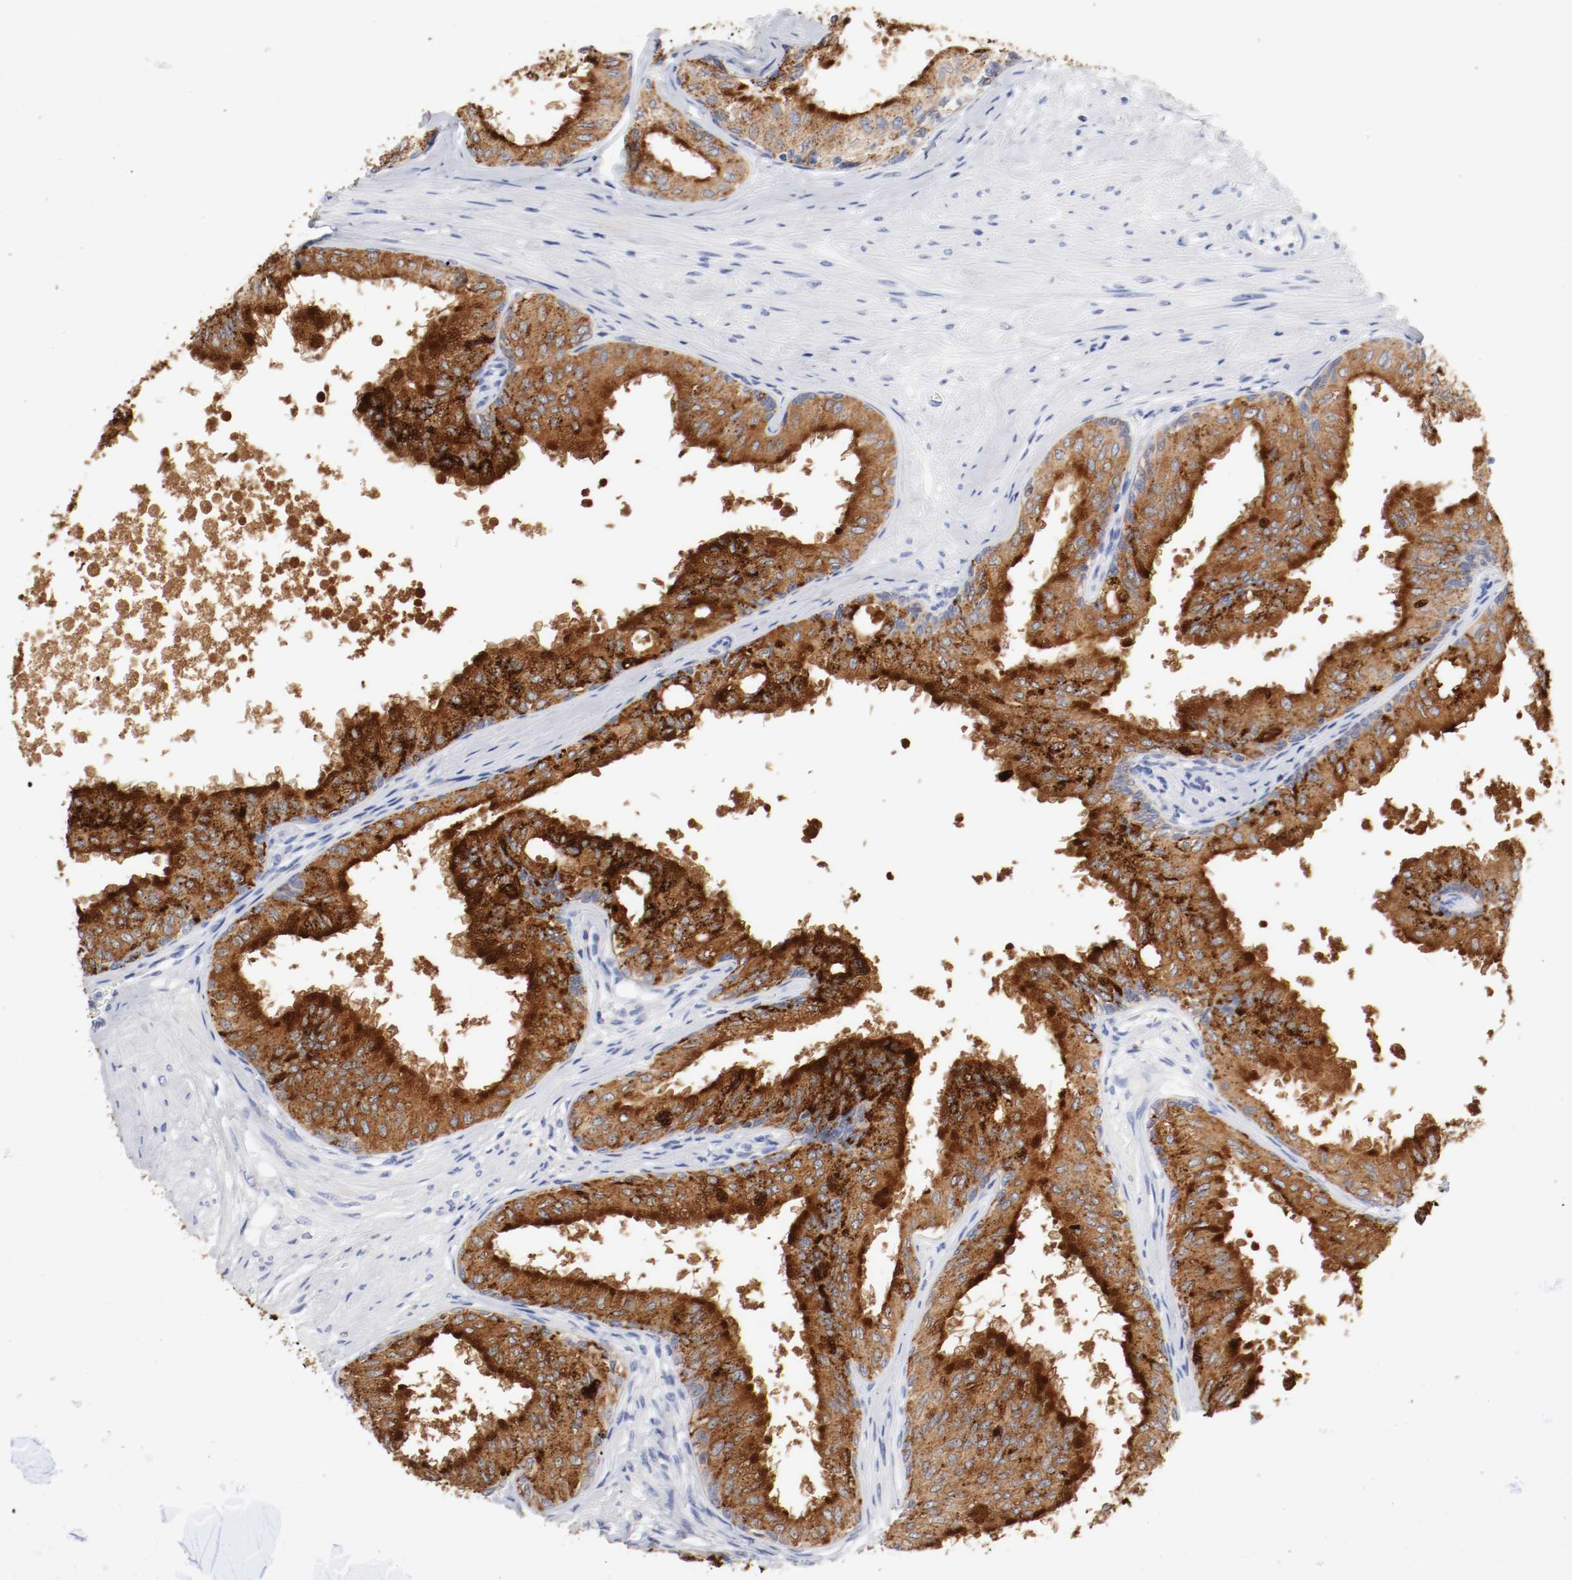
{"staining": {"intensity": "strong", "quantity": ">75%", "location": "cytoplasmic/membranous"}, "tissue": "prostate", "cell_type": "Glandular cells", "image_type": "normal", "snomed": [{"axis": "morphology", "description": "Normal tissue, NOS"}, {"axis": "topography", "description": "Prostate"}, {"axis": "topography", "description": "Seminal veicle"}], "caption": "Benign prostate shows strong cytoplasmic/membranous positivity in approximately >75% of glandular cells, visualized by immunohistochemistry.", "gene": "GAD1", "patient": {"sex": "male", "age": 60}}